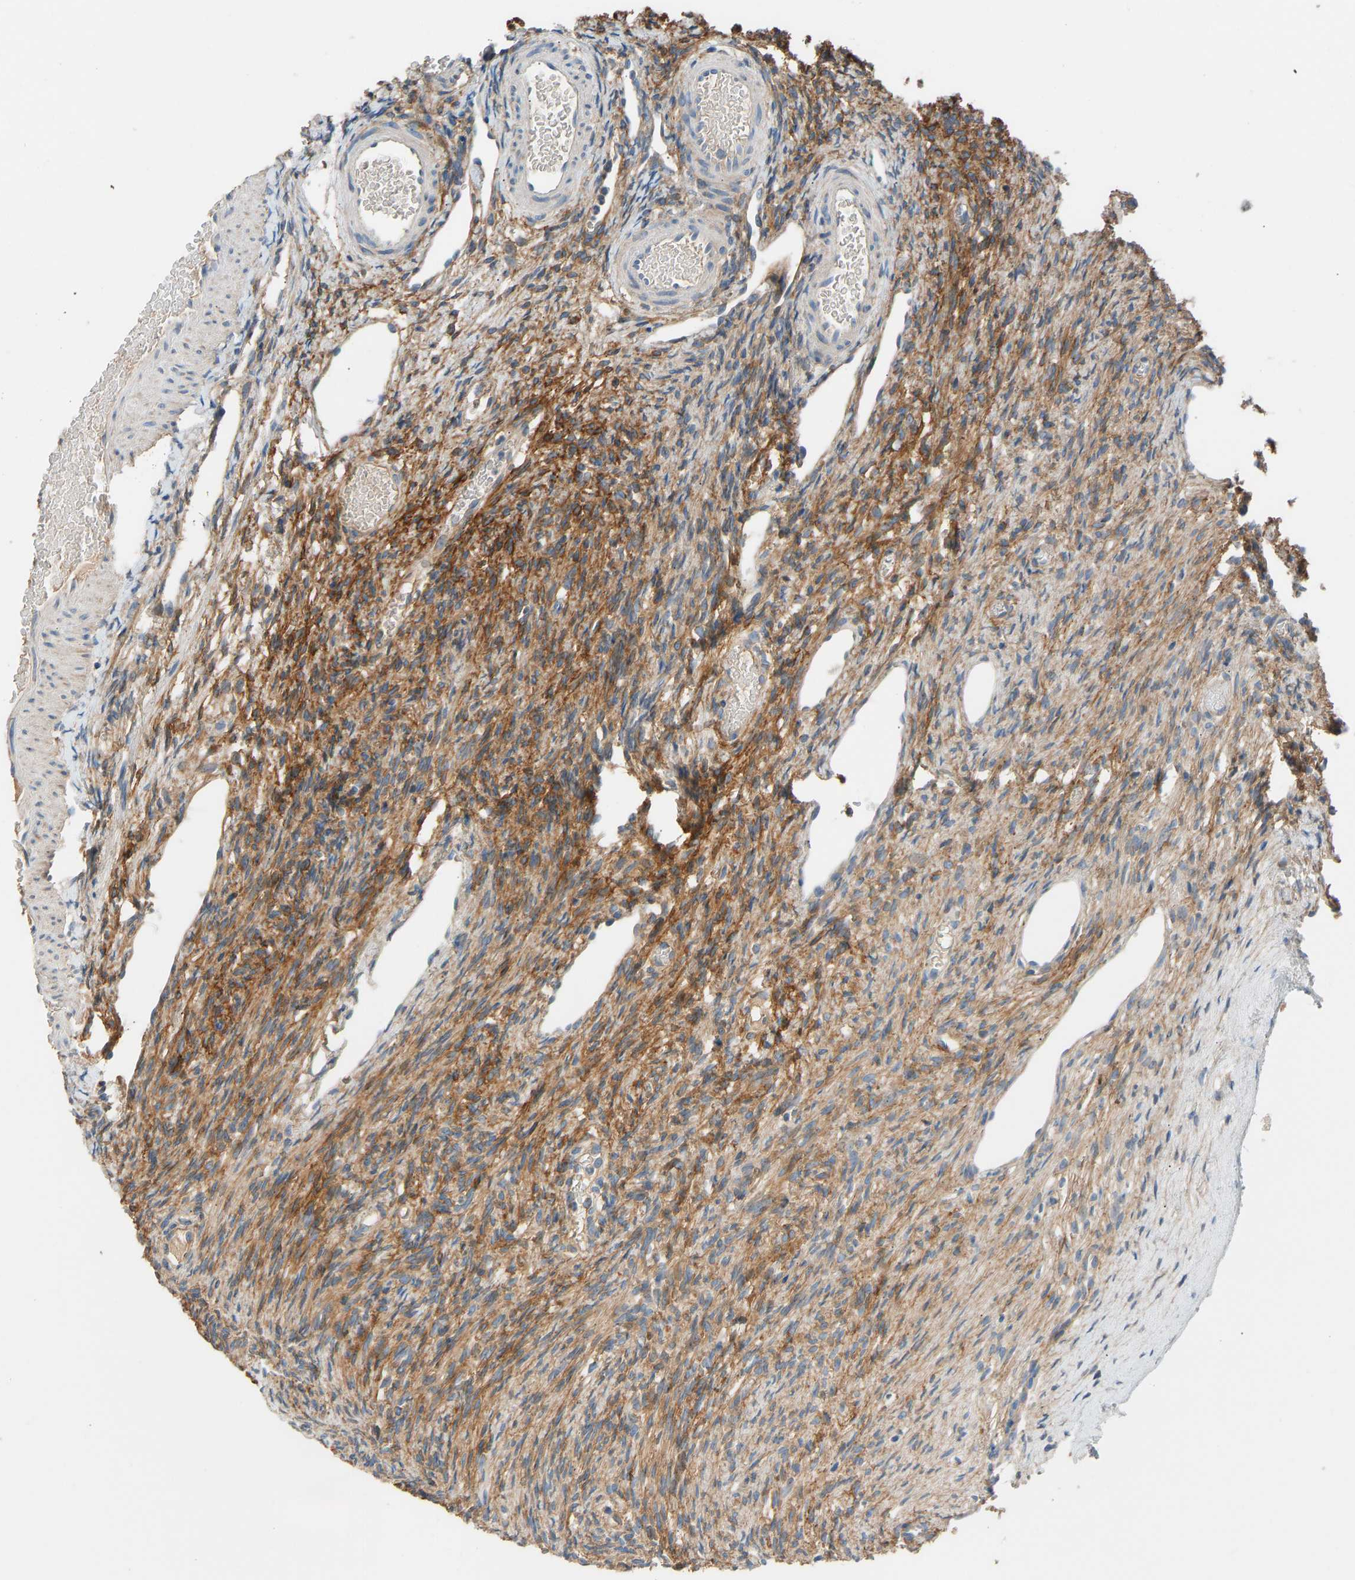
{"staining": {"intensity": "moderate", "quantity": "25%-75%", "location": "cytoplasmic/membranous"}, "tissue": "ovary", "cell_type": "Ovarian stroma cells", "image_type": "normal", "snomed": [{"axis": "morphology", "description": "Normal tissue, NOS"}, {"axis": "topography", "description": "Ovary"}], "caption": "Brown immunohistochemical staining in unremarkable ovary exhibits moderate cytoplasmic/membranous positivity in about 25%-75% of ovarian stroma cells.", "gene": "TGFBR3", "patient": {"sex": "female", "age": 33}}